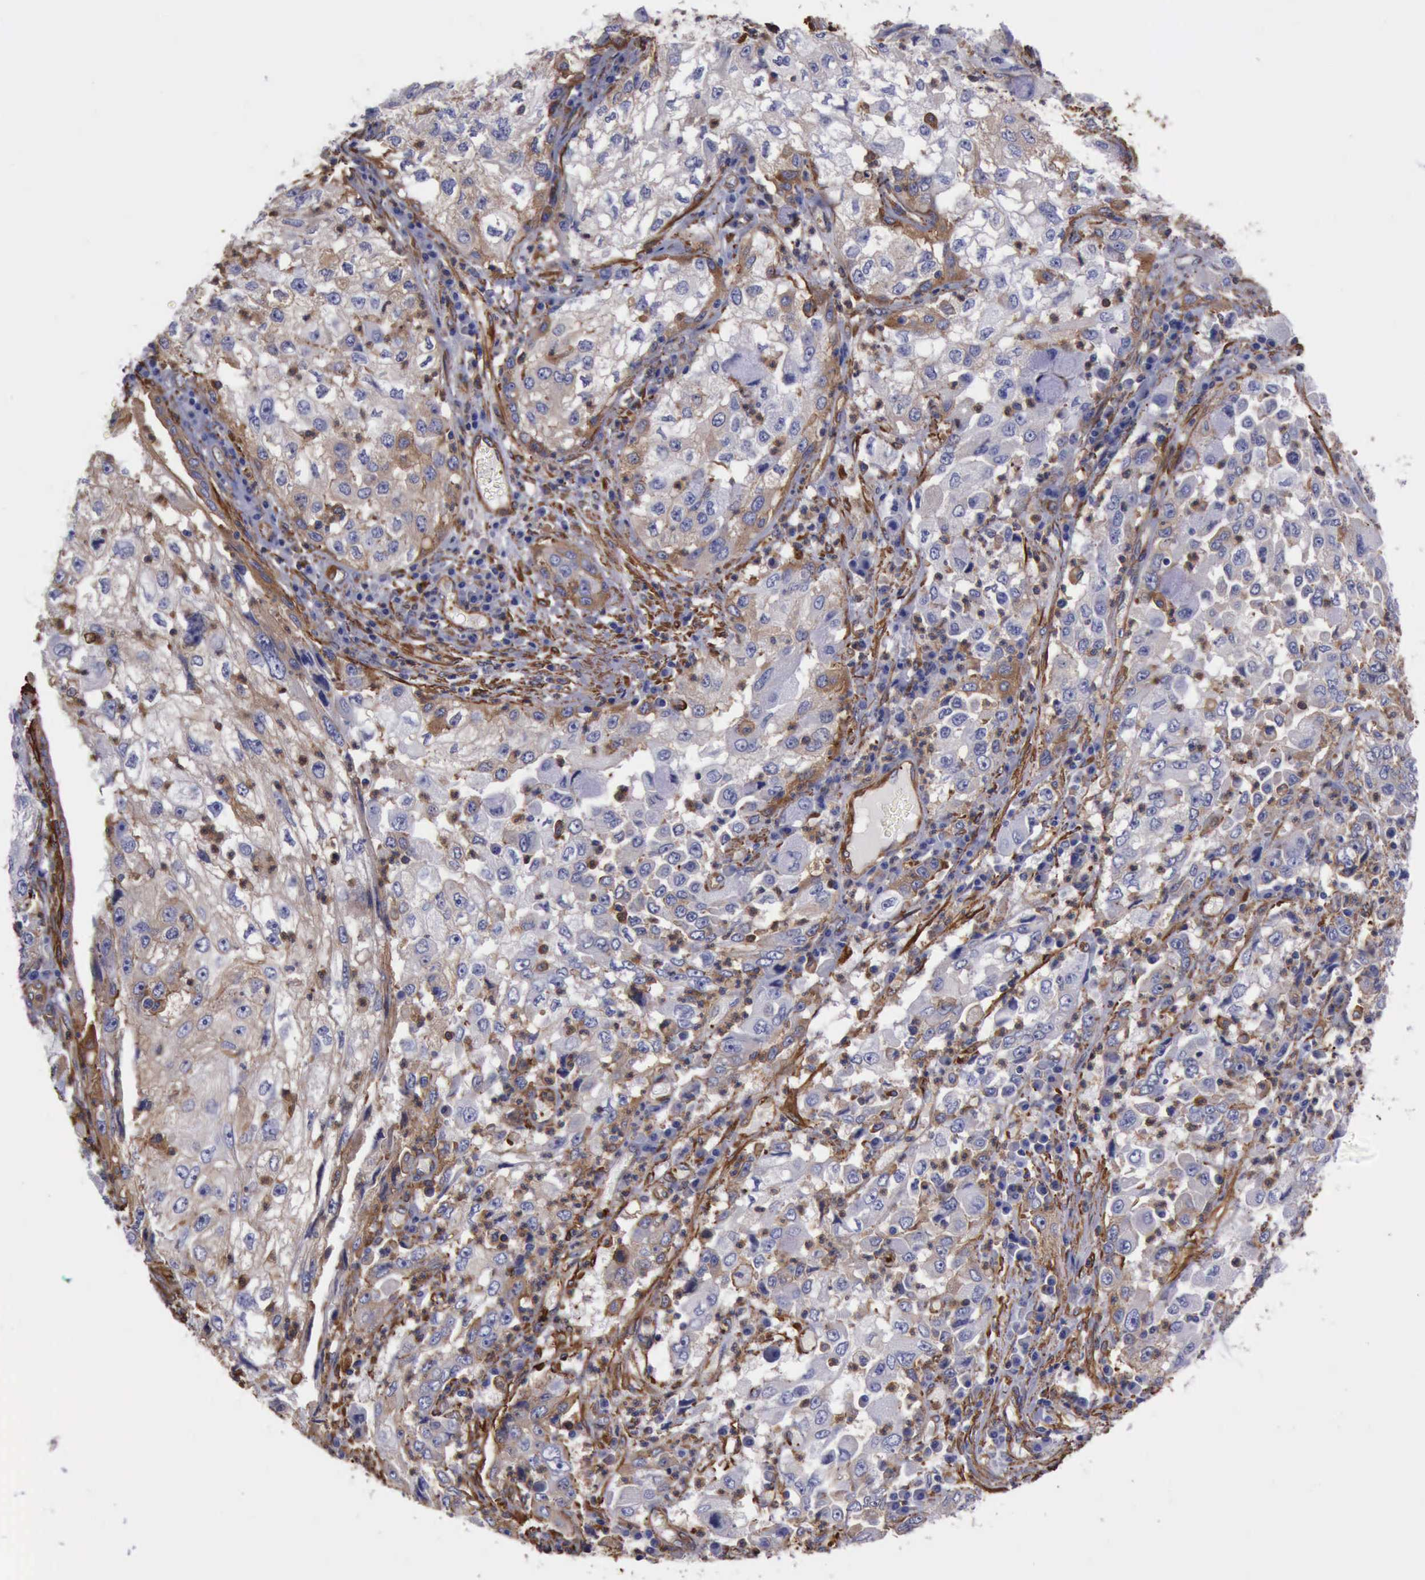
{"staining": {"intensity": "moderate", "quantity": "25%-75%", "location": "cytoplasmic/membranous"}, "tissue": "cervical cancer", "cell_type": "Tumor cells", "image_type": "cancer", "snomed": [{"axis": "morphology", "description": "Squamous cell carcinoma, NOS"}, {"axis": "topography", "description": "Cervix"}], "caption": "The immunohistochemical stain shows moderate cytoplasmic/membranous expression in tumor cells of squamous cell carcinoma (cervical) tissue.", "gene": "FLNA", "patient": {"sex": "female", "age": 36}}